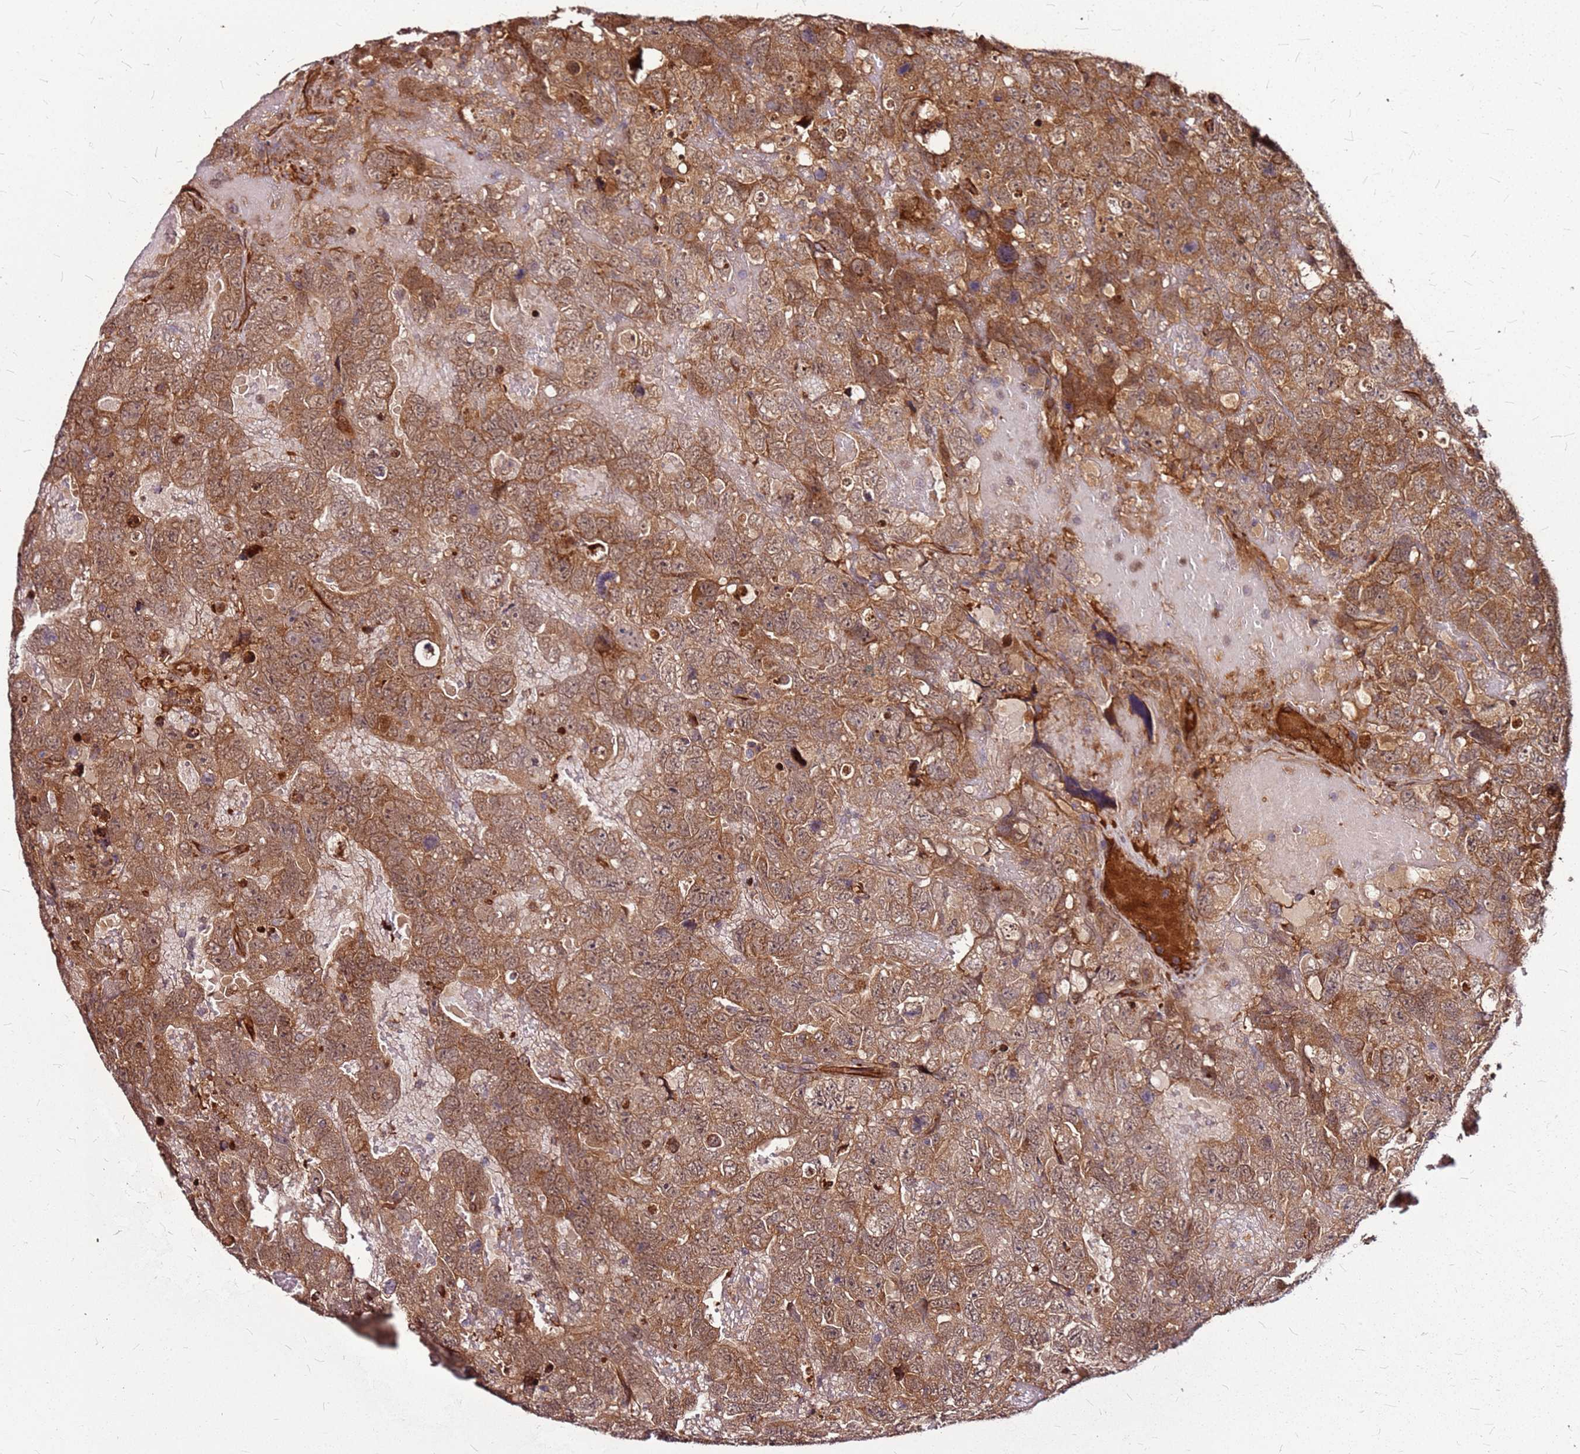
{"staining": {"intensity": "moderate", "quantity": ">75%", "location": "cytoplasmic/membranous,nuclear"}, "tissue": "testis cancer", "cell_type": "Tumor cells", "image_type": "cancer", "snomed": [{"axis": "morphology", "description": "Carcinoma, Embryonal, NOS"}, {"axis": "topography", "description": "Testis"}], "caption": "High-magnification brightfield microscopy of embryonal carcinoma (testis) stained with DAB (brown) and counterstained with hematoxylin (blue). tumor cells exhibit moderate cytoplasmic/membranous and nuclear positivity is seen in about>75% of cells.", "gene": "LYPLAL1", "patient": {"sex": "male", "age": 45}}